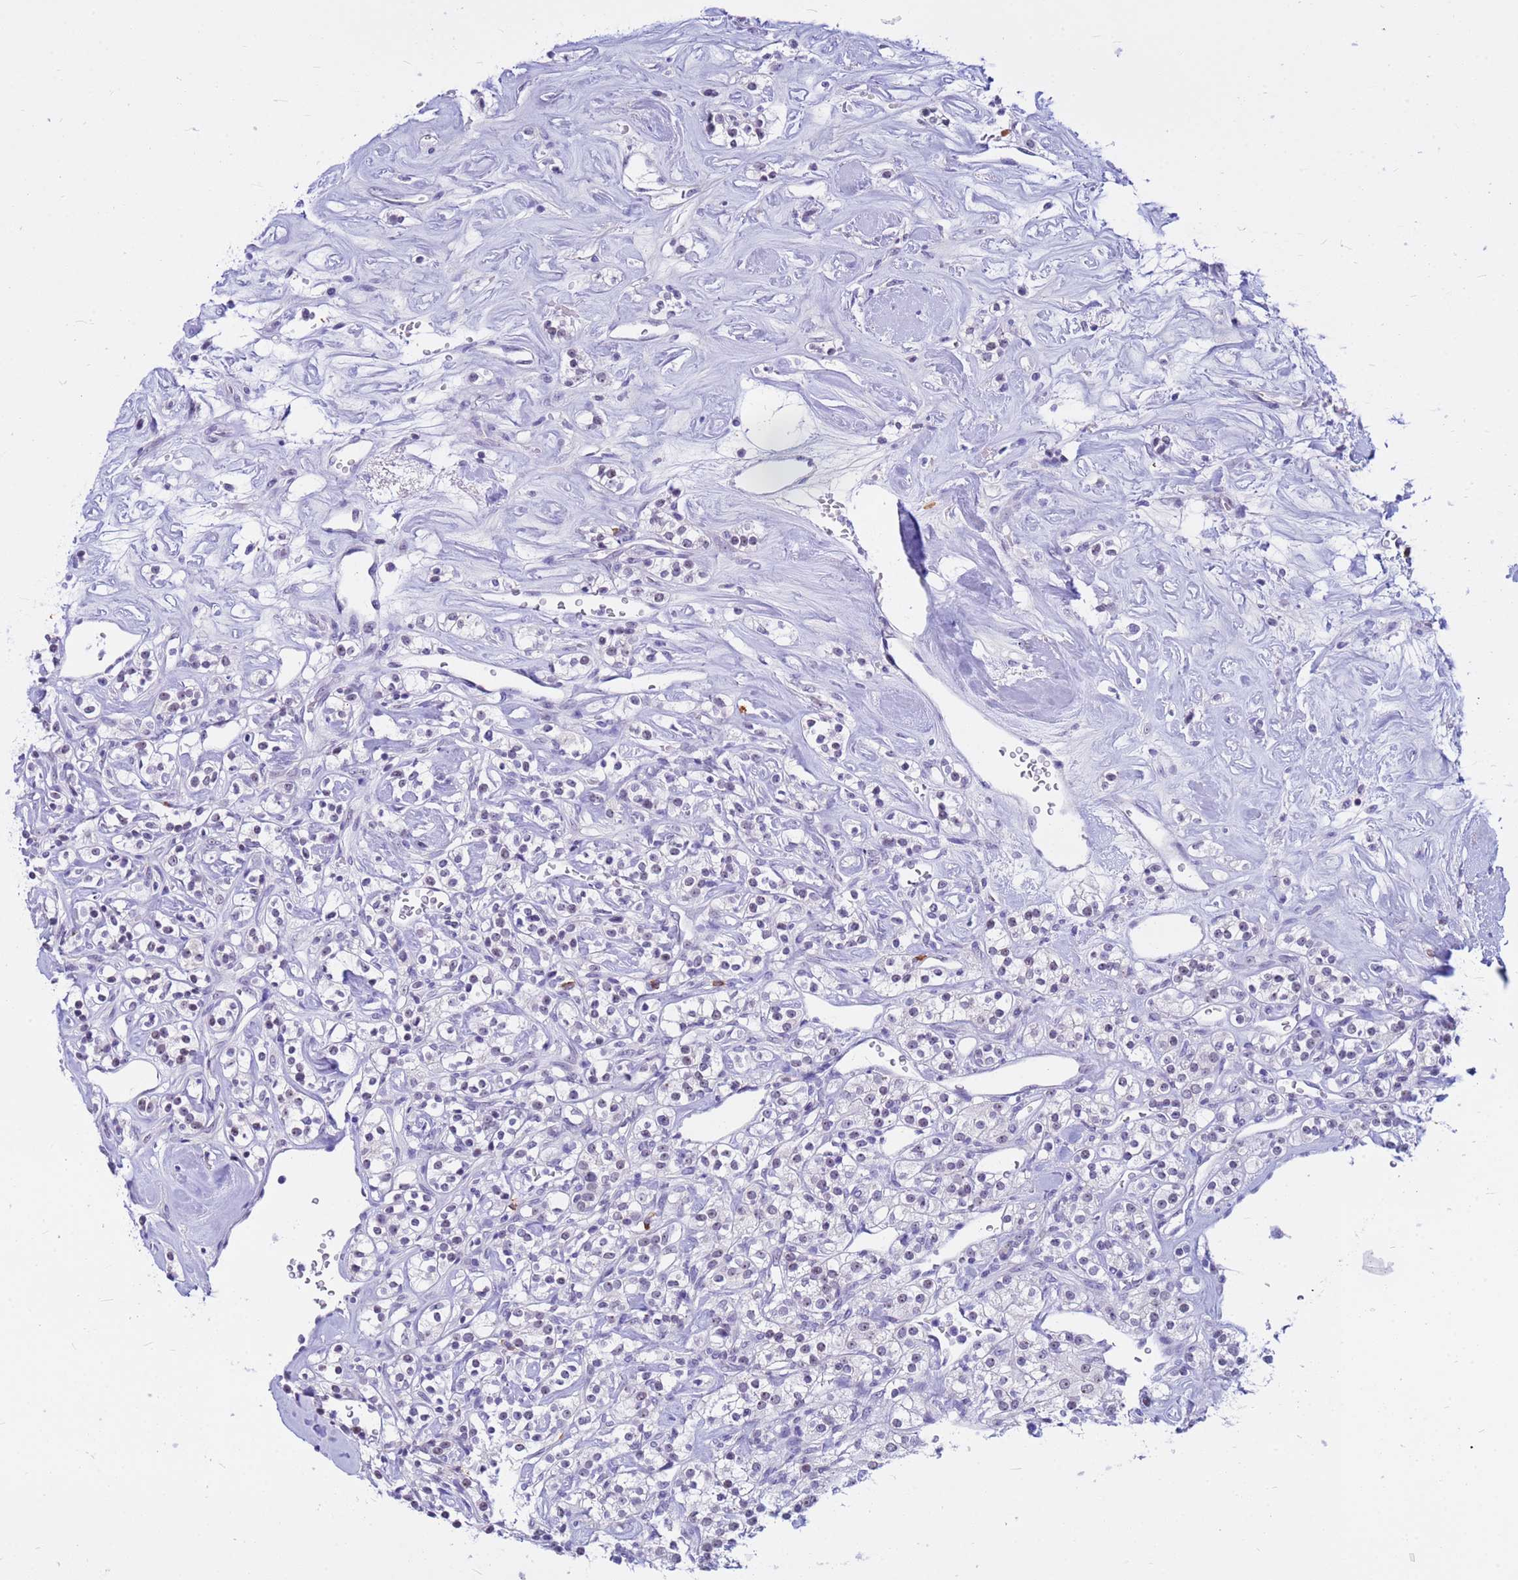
{"staining": {"intensity": "weak", "quantity": "<25%", "location": "nuclear"}, "tissue": "renal cancer", "cell_type": "Tumor cells", "image_type": "cancer", "snomed": [{"axis": "morphology", "description": "Adenocarcinoma, NOS"}, {"axis": "topography", "description": "Kidney"}], "caption": "The histopathology image shows no significant staining in tumor cells of renal cancer. Brightfield microscopy of immunohistochemistry stained with DAB (brown) and hematoxylin (blue), captured at high magnification.", "gene": "DMRTC2", "patient": {"sex": "male", "age": 77}}